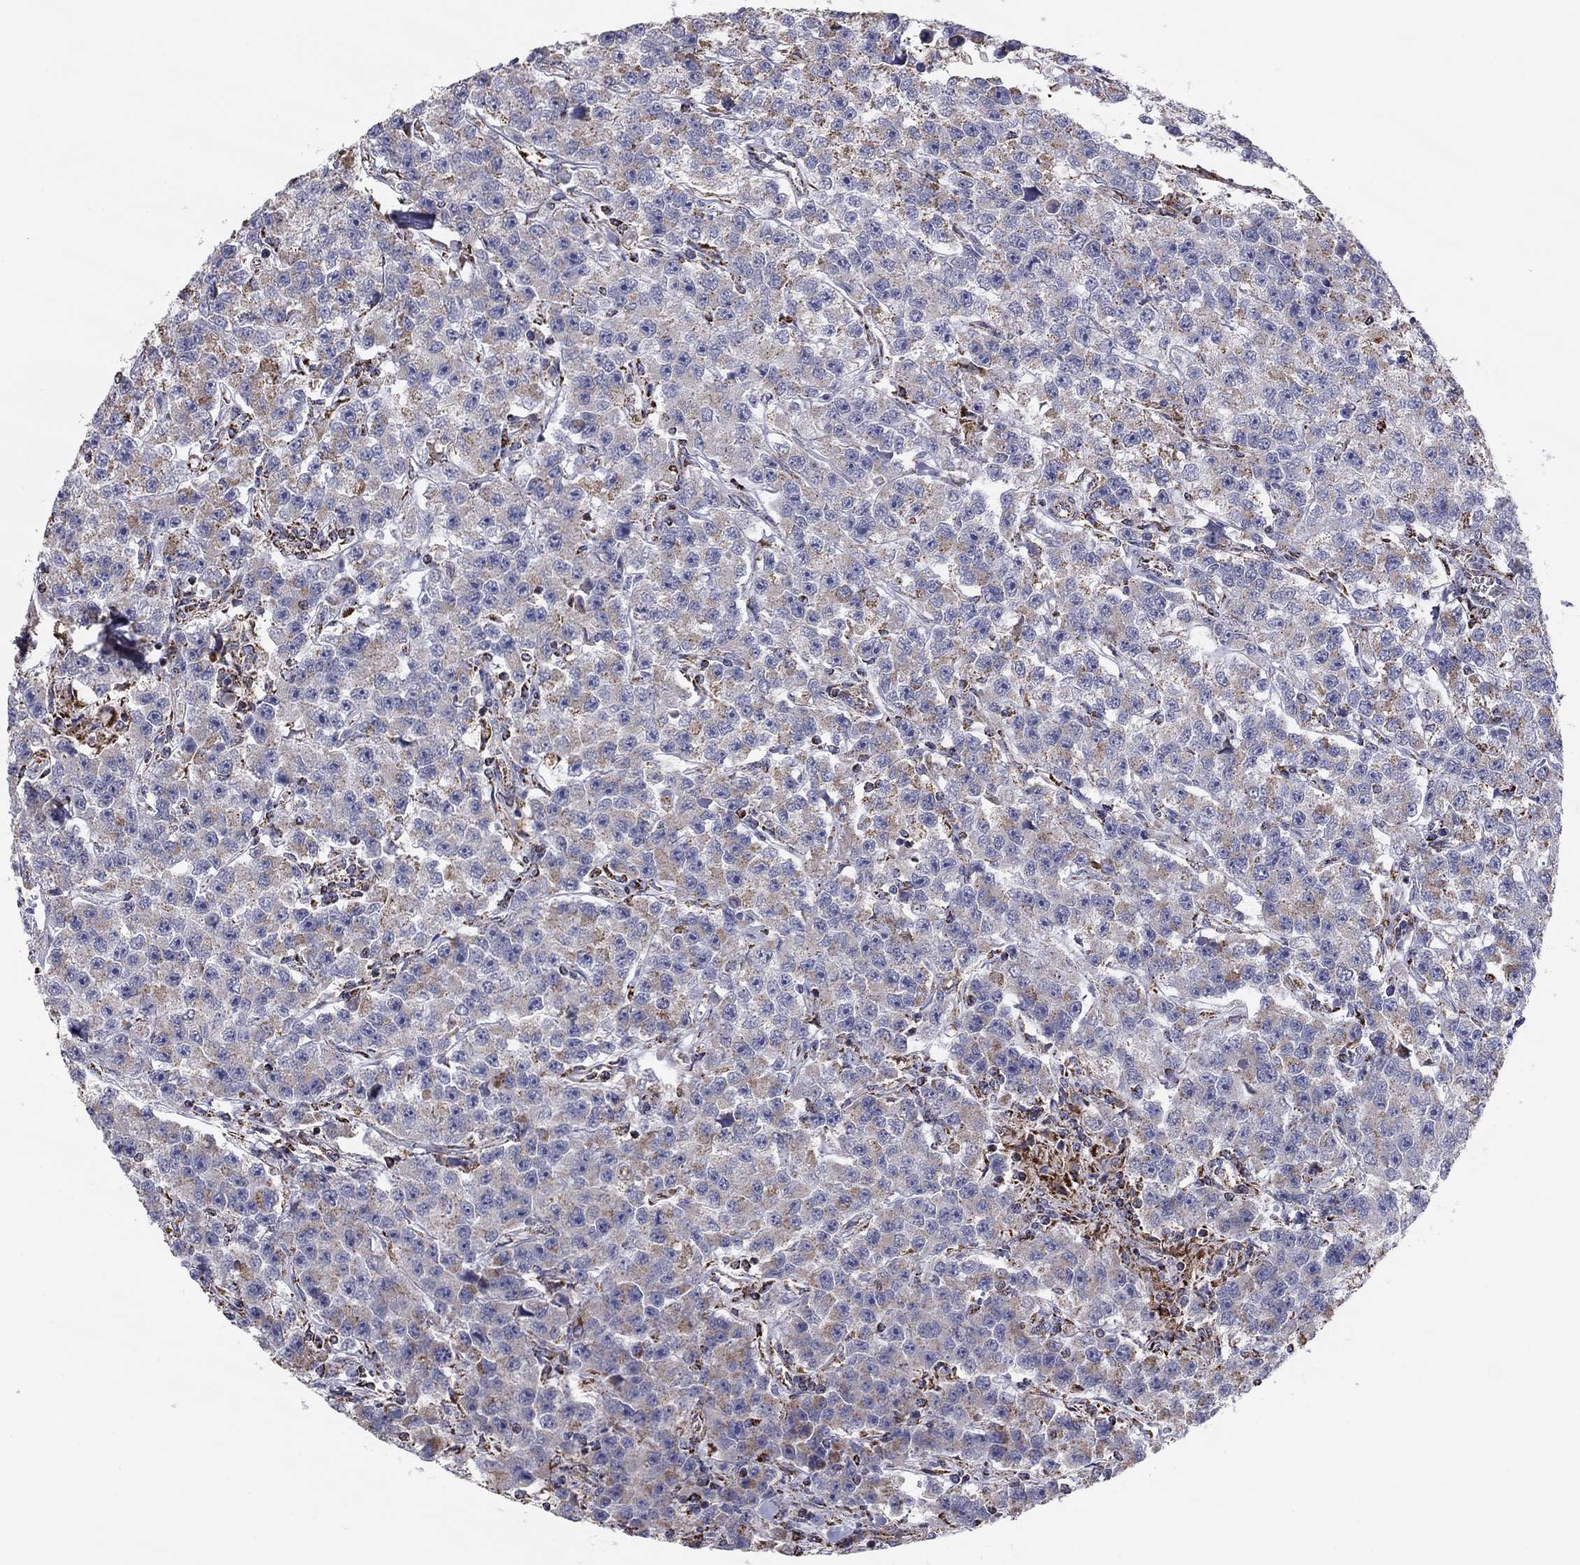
{"staining": {"intensity": "weak", "quantity": "<25%", "location": "cytoplasmic/membranous"}, "tissue": "testis cancer", "cell_type": "Tumor cells", "image_type": "cancer", "snomed": [{"axis": "morphology", "description": "Seminoma, NOS"}, {"axis": "topography", "description": "Testis"}], "caption": "Tumor cells show no significant expression in seminoma (testis).", "gene": "NDUFV1", "patient": {"sex": "male", "age": 59}}